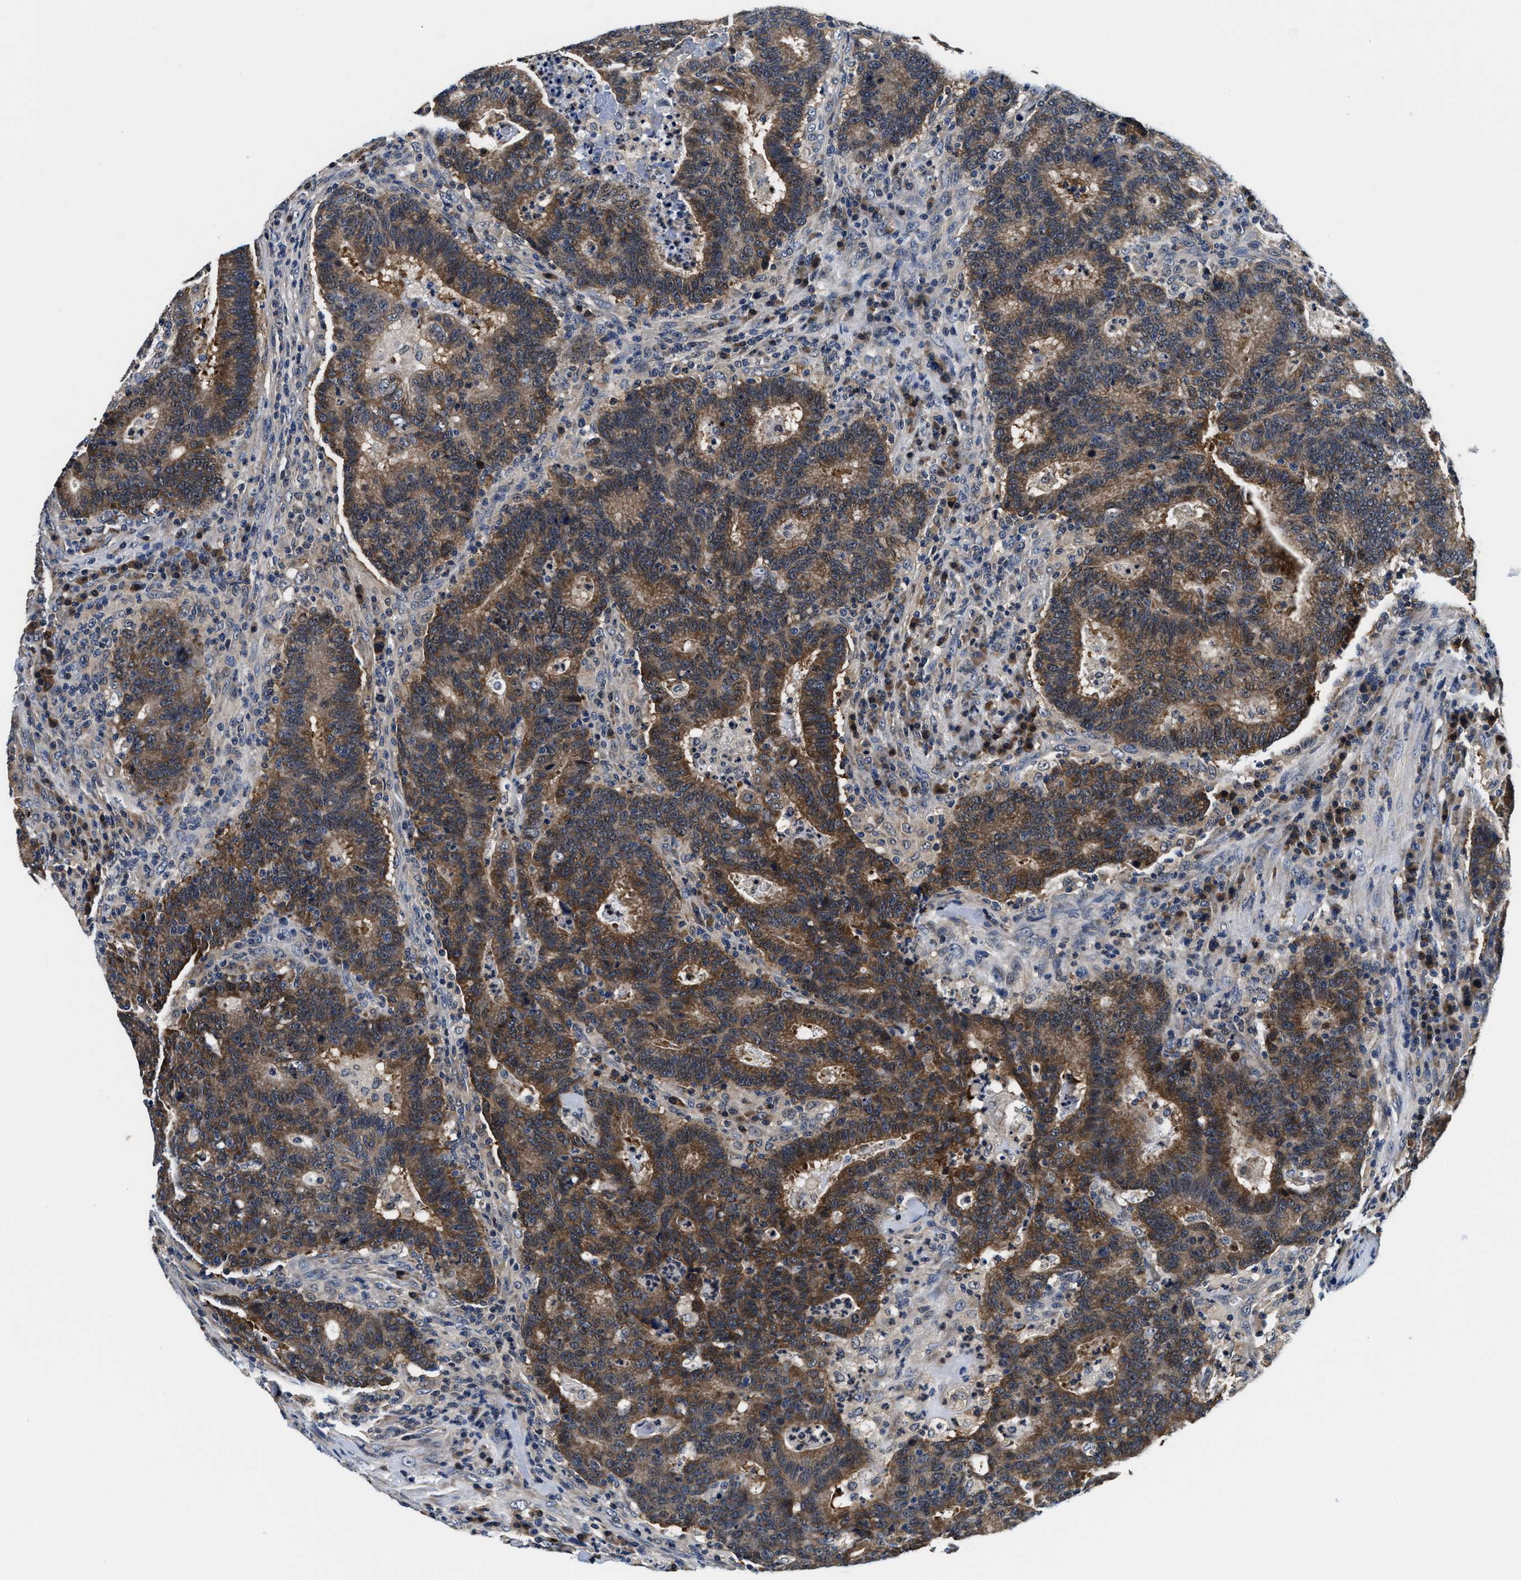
{"staining": {"intensity": "moderate", "quantity": ">75%", "location": "cytoplasmic/membranous"}, "tissue": "colorectal cancer", "cell_type": "Tumor cells", "image_type": "cancer", "snomed": [{"axis": "morphology", "description": "Adenocarcinoma, NOS"}, {"axis": "topography", "description": "Colon"}], "caption": "Protein staining of colorectal cancer tissue displays moderate cytoplasmic/membranous staining in about >75% of tumor cells.", "gene": "PHPT1", "patient": {"sex": "female", "age": 75}}